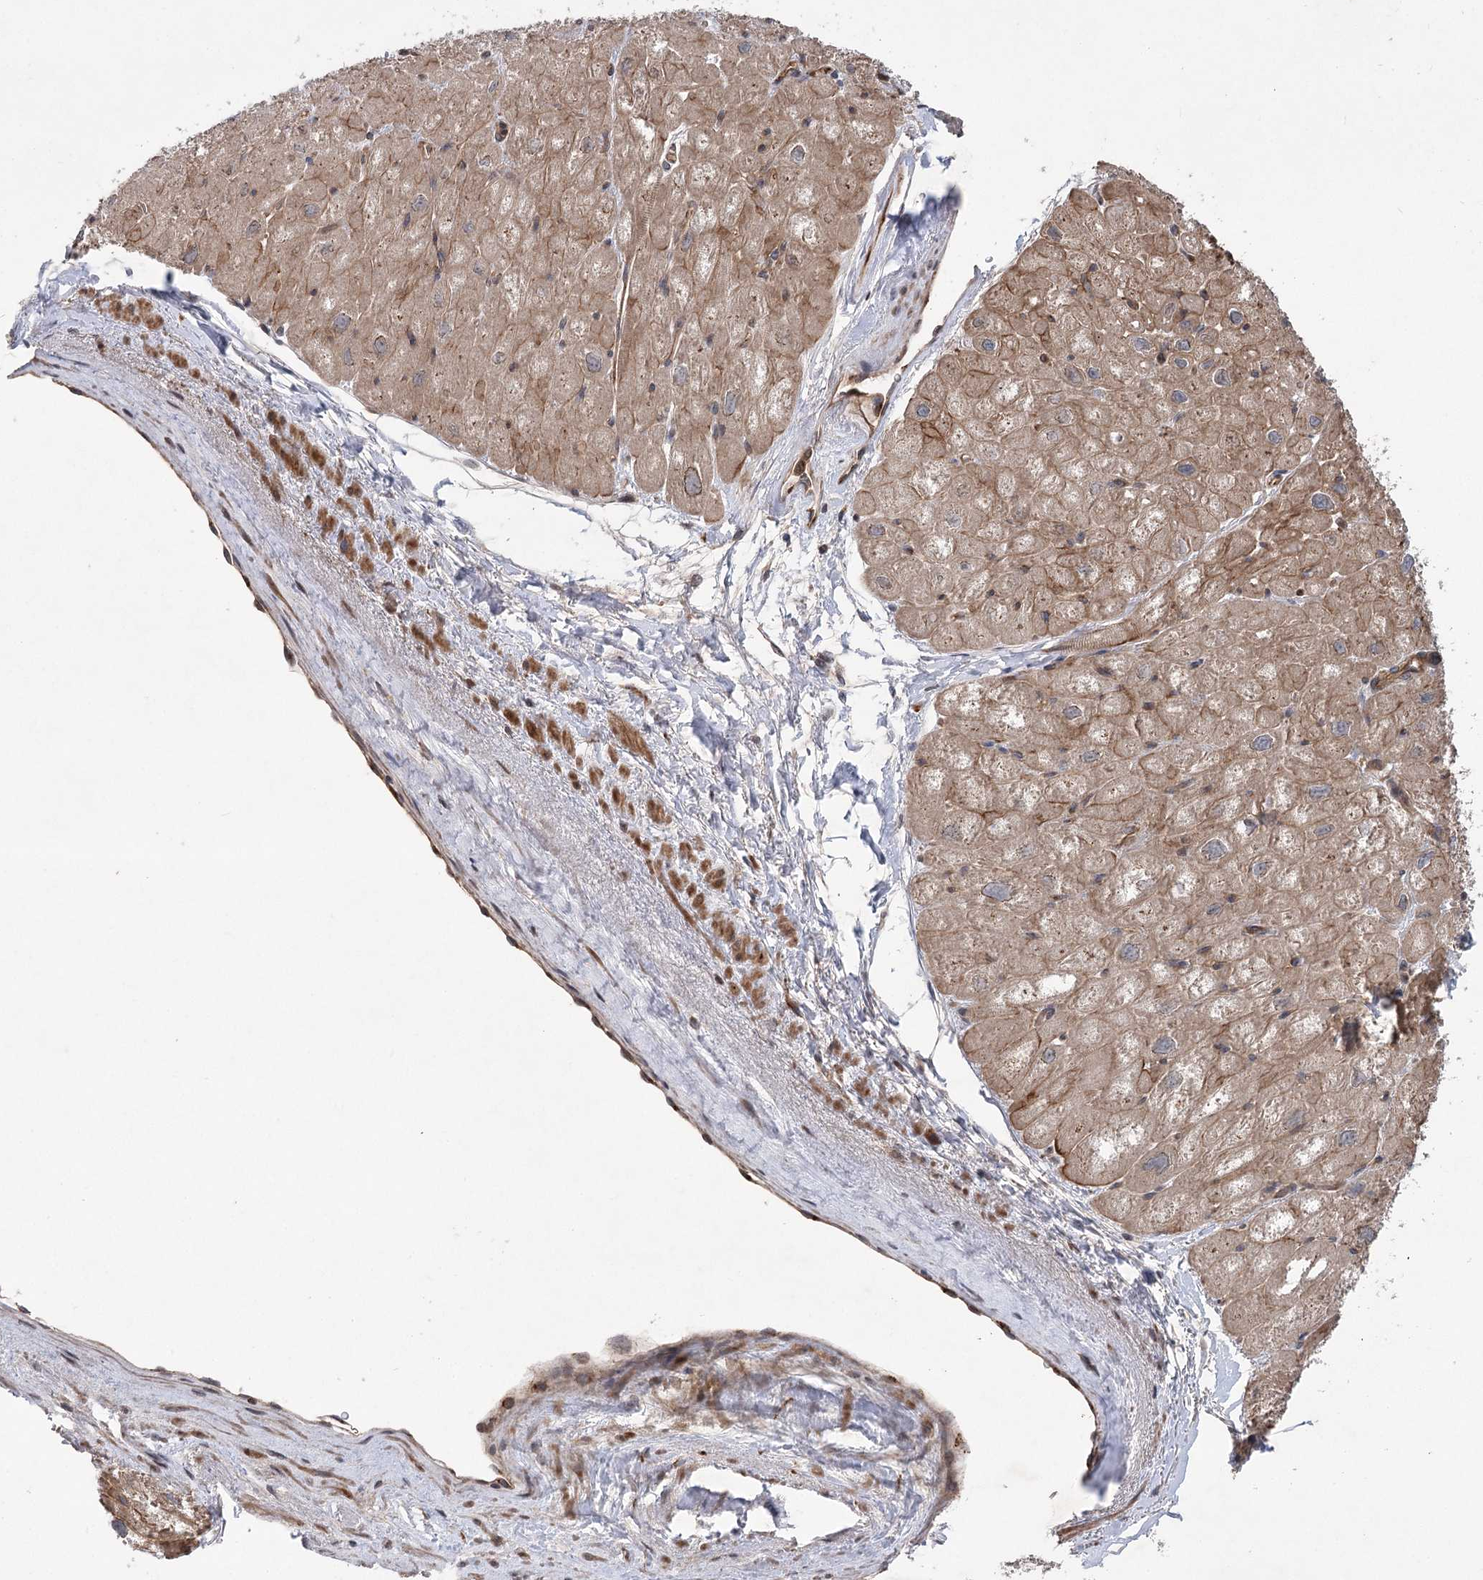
{"staining": {"intensity": "moderate", "quantity": ">75%", "location": "cytoplasmic/membranous"}, "tissue": "heart muscle", "cell_type": "Cardiomyocytes", "image_type": "normal", "snomed": [{"axis": "morphology", "description": "Normal tissue, NOS"}, {"axis": "topography", "description": "Heart"}], "caption": "DAB (3,3'-diaminobenzidine) immunohistochemical staining of unremarkable heart muscle shows moderate cytoplasmic/membranous protein expression in approximately >75% of cardiomyocytes. Nuclei are stained in blue.", "gene": "METTL24", "patient": {"sex": "male", "age": 50}}